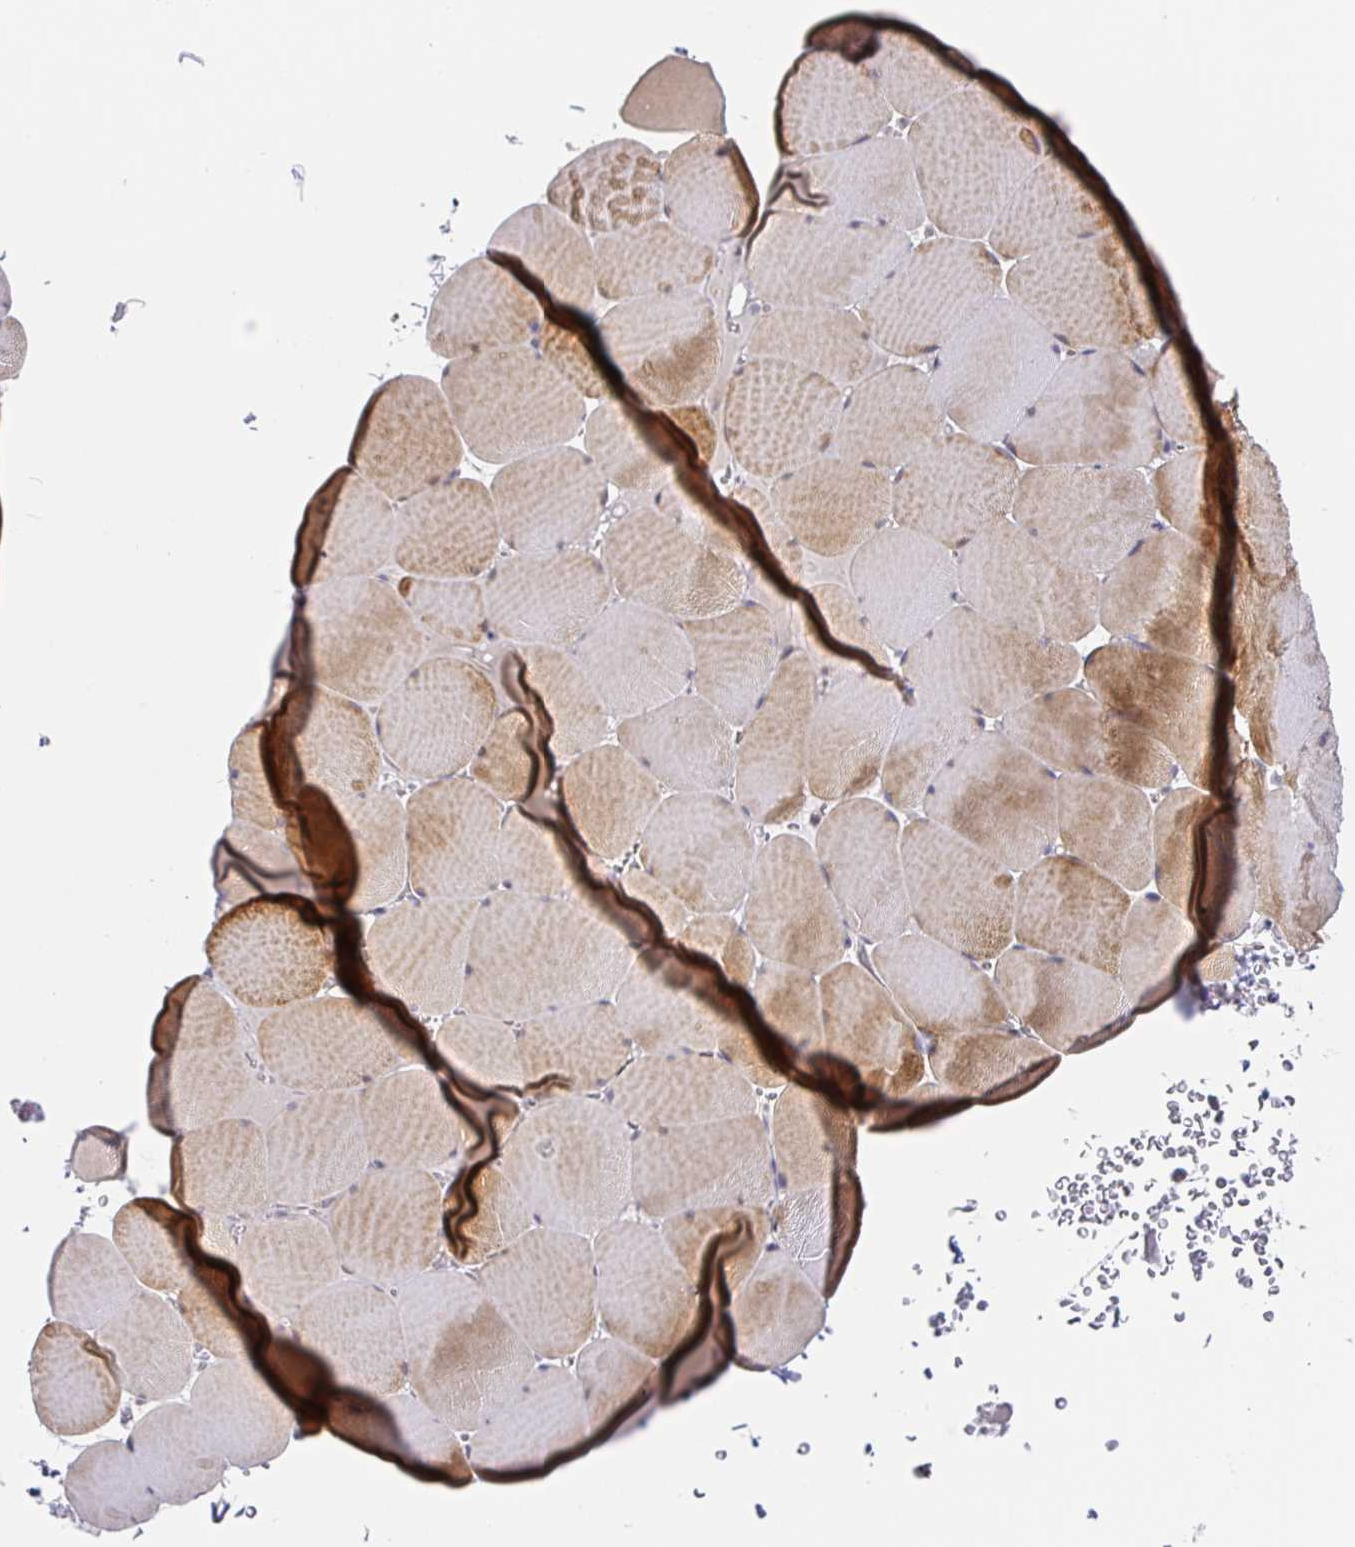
{"staining": {"intensity": "moderate", "quantity": ">75%", "location": "cytoplasmic/membranous"}, "tissue": "skeletal muscle", "cell_type": "Myocytes", "image_type": "normal", "snomed": [{"axis": "morphology", "description": "Normal tissue, NOS"}, {"axis": "topography", "description": "Skeletal muscle"}, {"axis": "topography", "description": "Head-Neck"}], "caption": "Immunohistochemistry (IHC) staining of unremarkable skeletal muscle, which demonstrates medium levels of moderate cytoplasmic/membranous expression in approximately >75% of myocytes indicating moderate cytoplasmic/membranous protein staining. The staining was performed using DAB (3,3'-diaminobenzidine) (brown) for protein detection and nuclei were counterstained in hematoxylin (blue).", "gene": "CIT", "patient": {"sex": "male", "age": 66}}